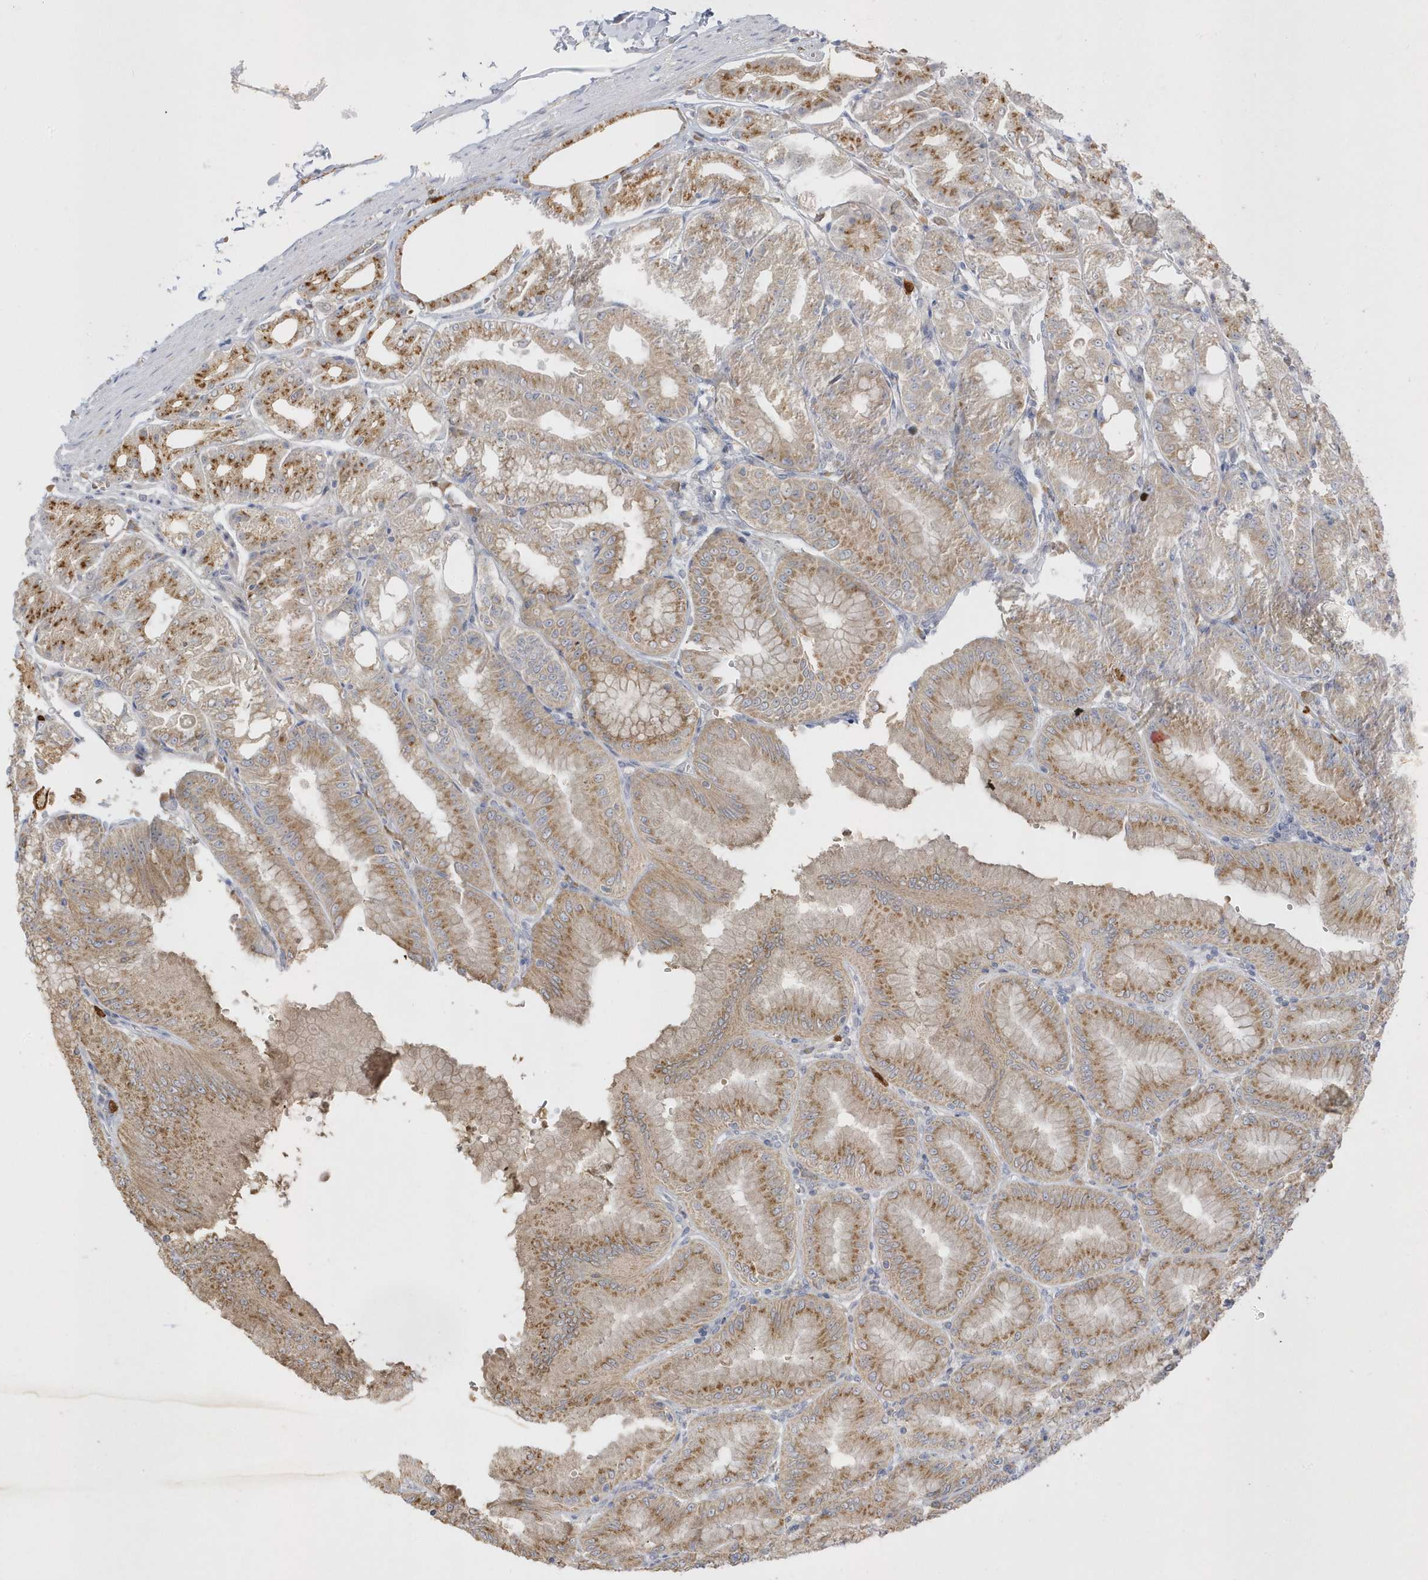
{"staining": {"intensity": "moderate", "quantity": ">75%", "location": "cytoplasmic/membranous"}, "tissue": "stomach", "cell_type": "Glandular cells", "image_type": "normal", "snomed": [{"axis": "morphology", "description": "Normal tissue, NOS"}, {"axis": "topography", "description": "Stomach, lower"}], "caption": "Immunohistochemical staining of benign stomach exhibits >75% levels of moderate cytoplasmic/membranous protein staining in approximately >75% of glandular cells. The protein is shown in brown color, while the nuclei are stained blue.", "gene": "DPP9", "patient": {"sex": "male", "age": 71}}